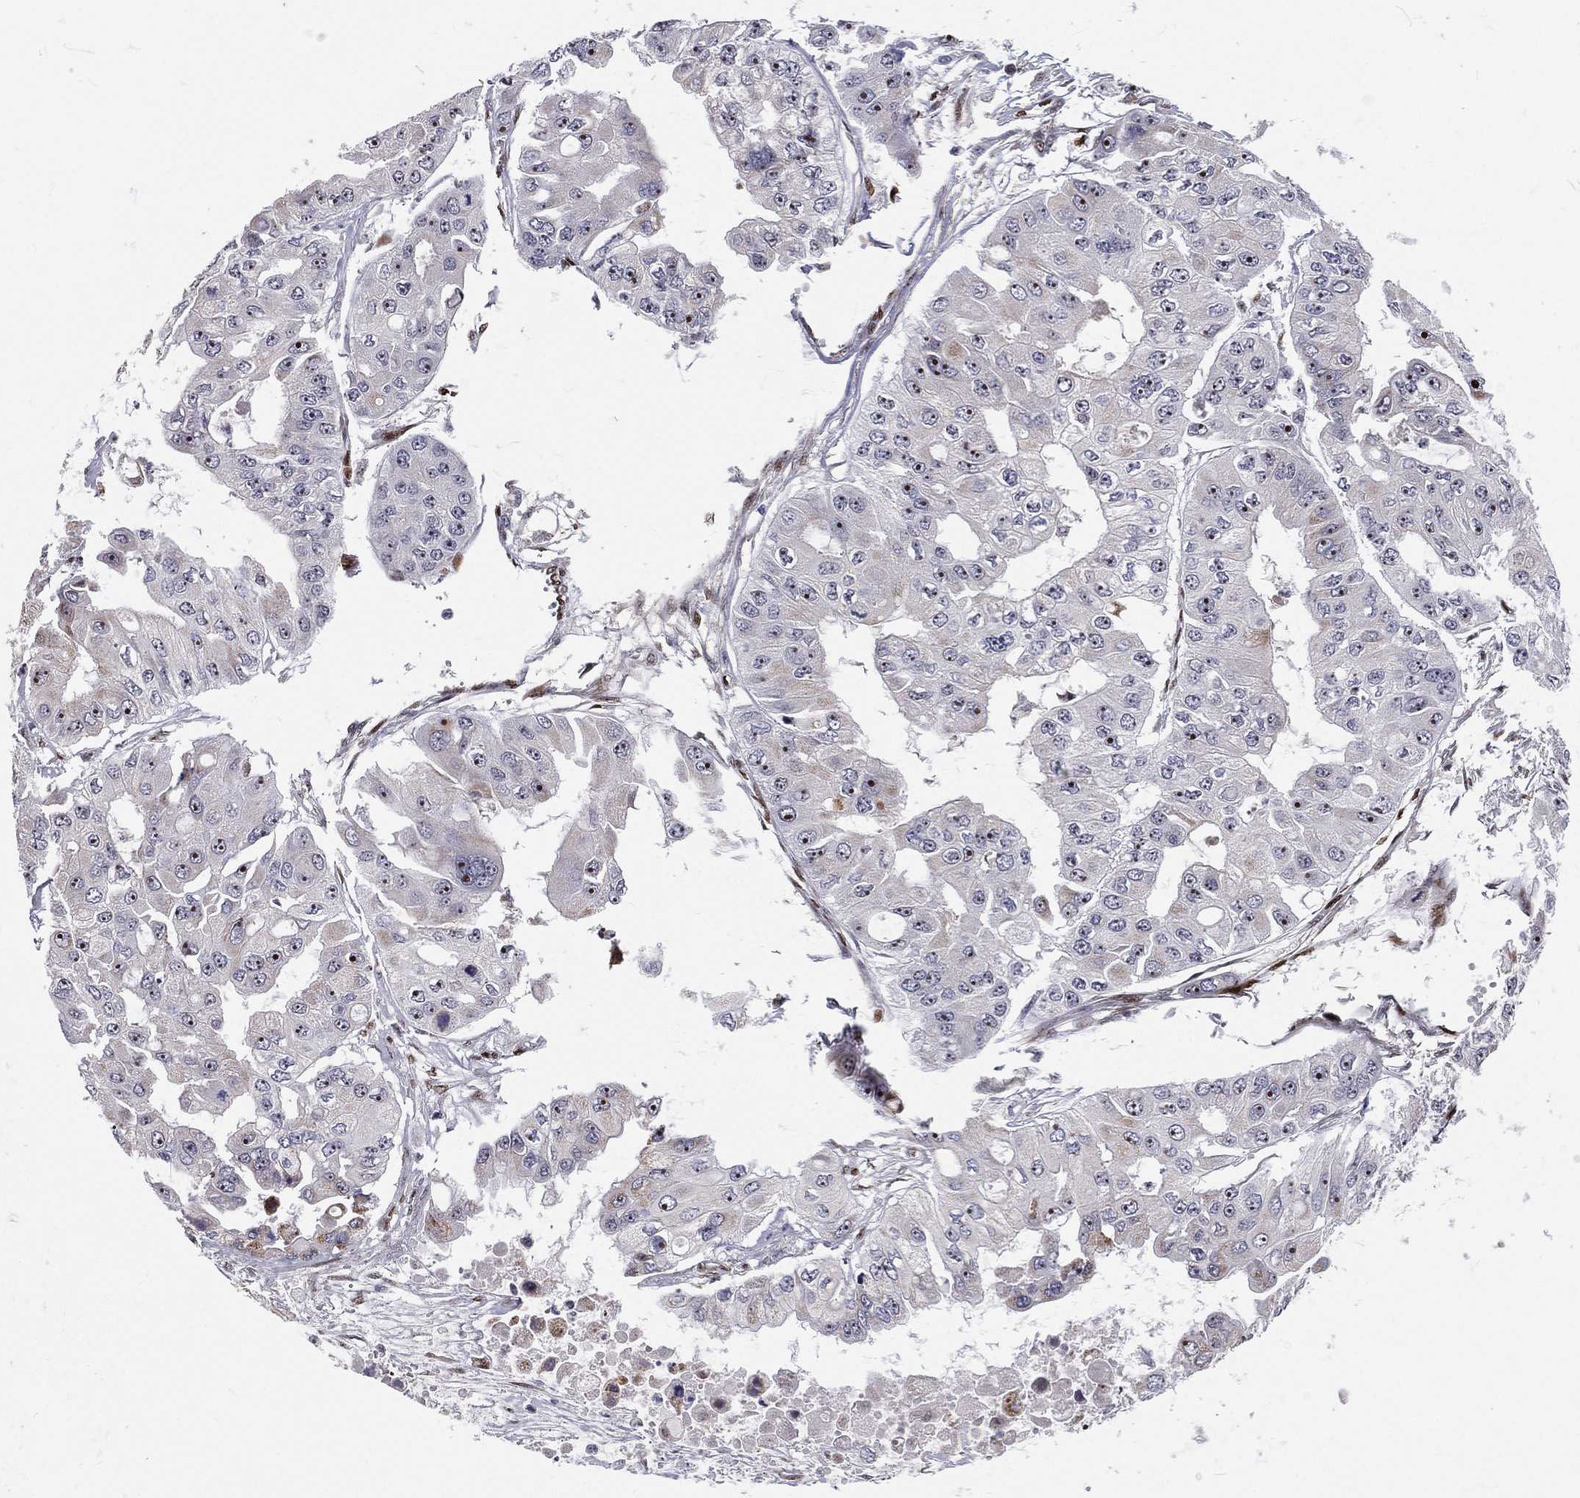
{"staining": {"intensity": "moderate", "quantity": "<25%", "location": "nuclear"}, "tissue": "ovarian cancer", "cell_type": "Tumor cells", "image_type": "cancer", "snomed": [{"axis": "morphology", "description": "Cystadenocarcinoma, serous, NOS"}, {"axis": "topography", "description": "Ovary"}], "caption": "Protein expression by immunohistochemistry displays moderate nuclear expression in about <25% of tumor cells in ovarian serous cystadenocarcinoma.", "gene": "ZEB1", "patient": {"sex": "female", "age": 56}}